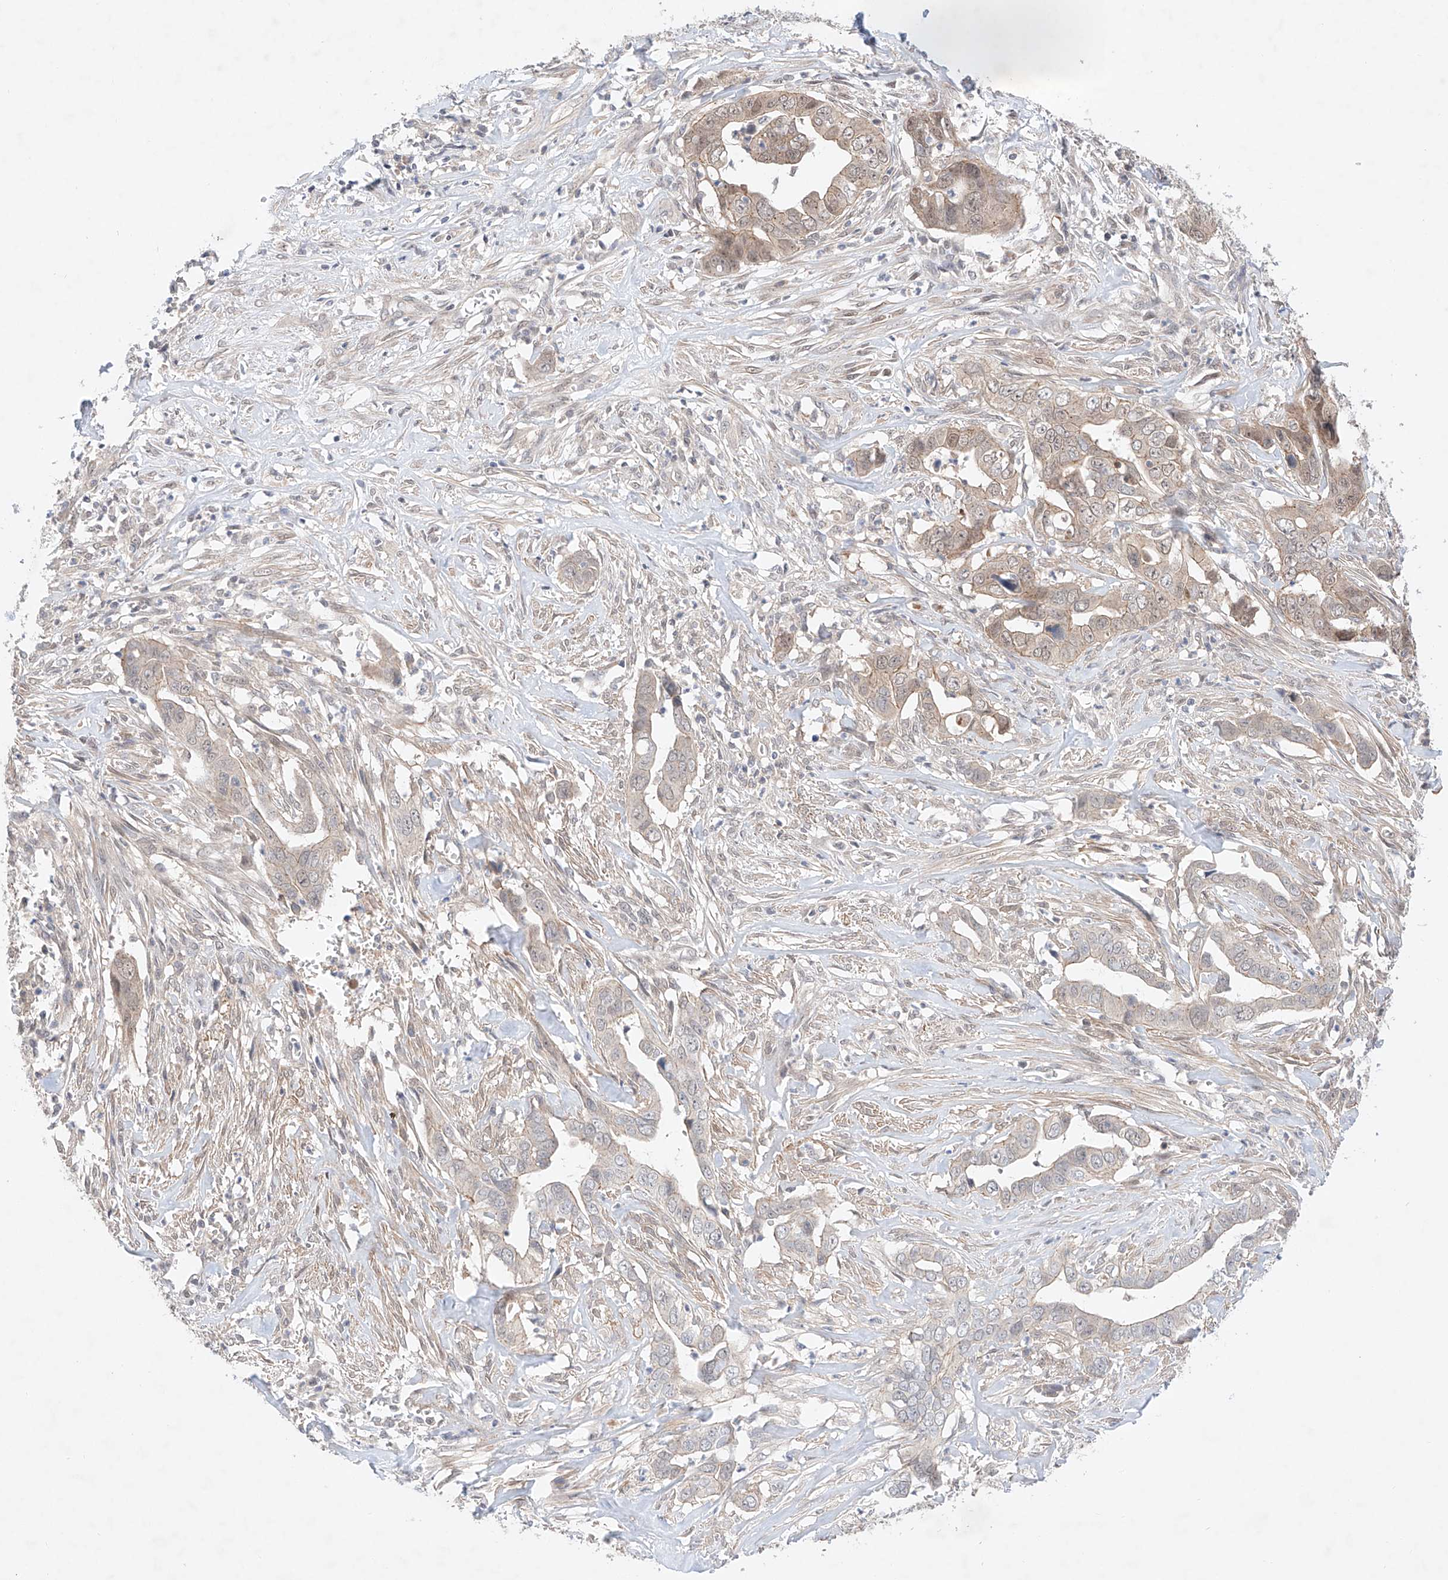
{"staining": {"intensity": "weak", "quantity": "25%-75%", "location": "cytoplasmic/membranous"}, "tissue": "liver cancer", "cell_type": "Tumor cells", "image_type": "cancer", "snomed": [{"axis": "morphology", "description": "Cholangiocarcinoma"}, {"axis": "topography", "description": "Liver"}], "caption": "Cholangiocarcinoma (liver) stained with a protein marker displays weak staining in tumor cells.", "gene": "TSR2", "patient": {"sex": "female", "age": 79}}